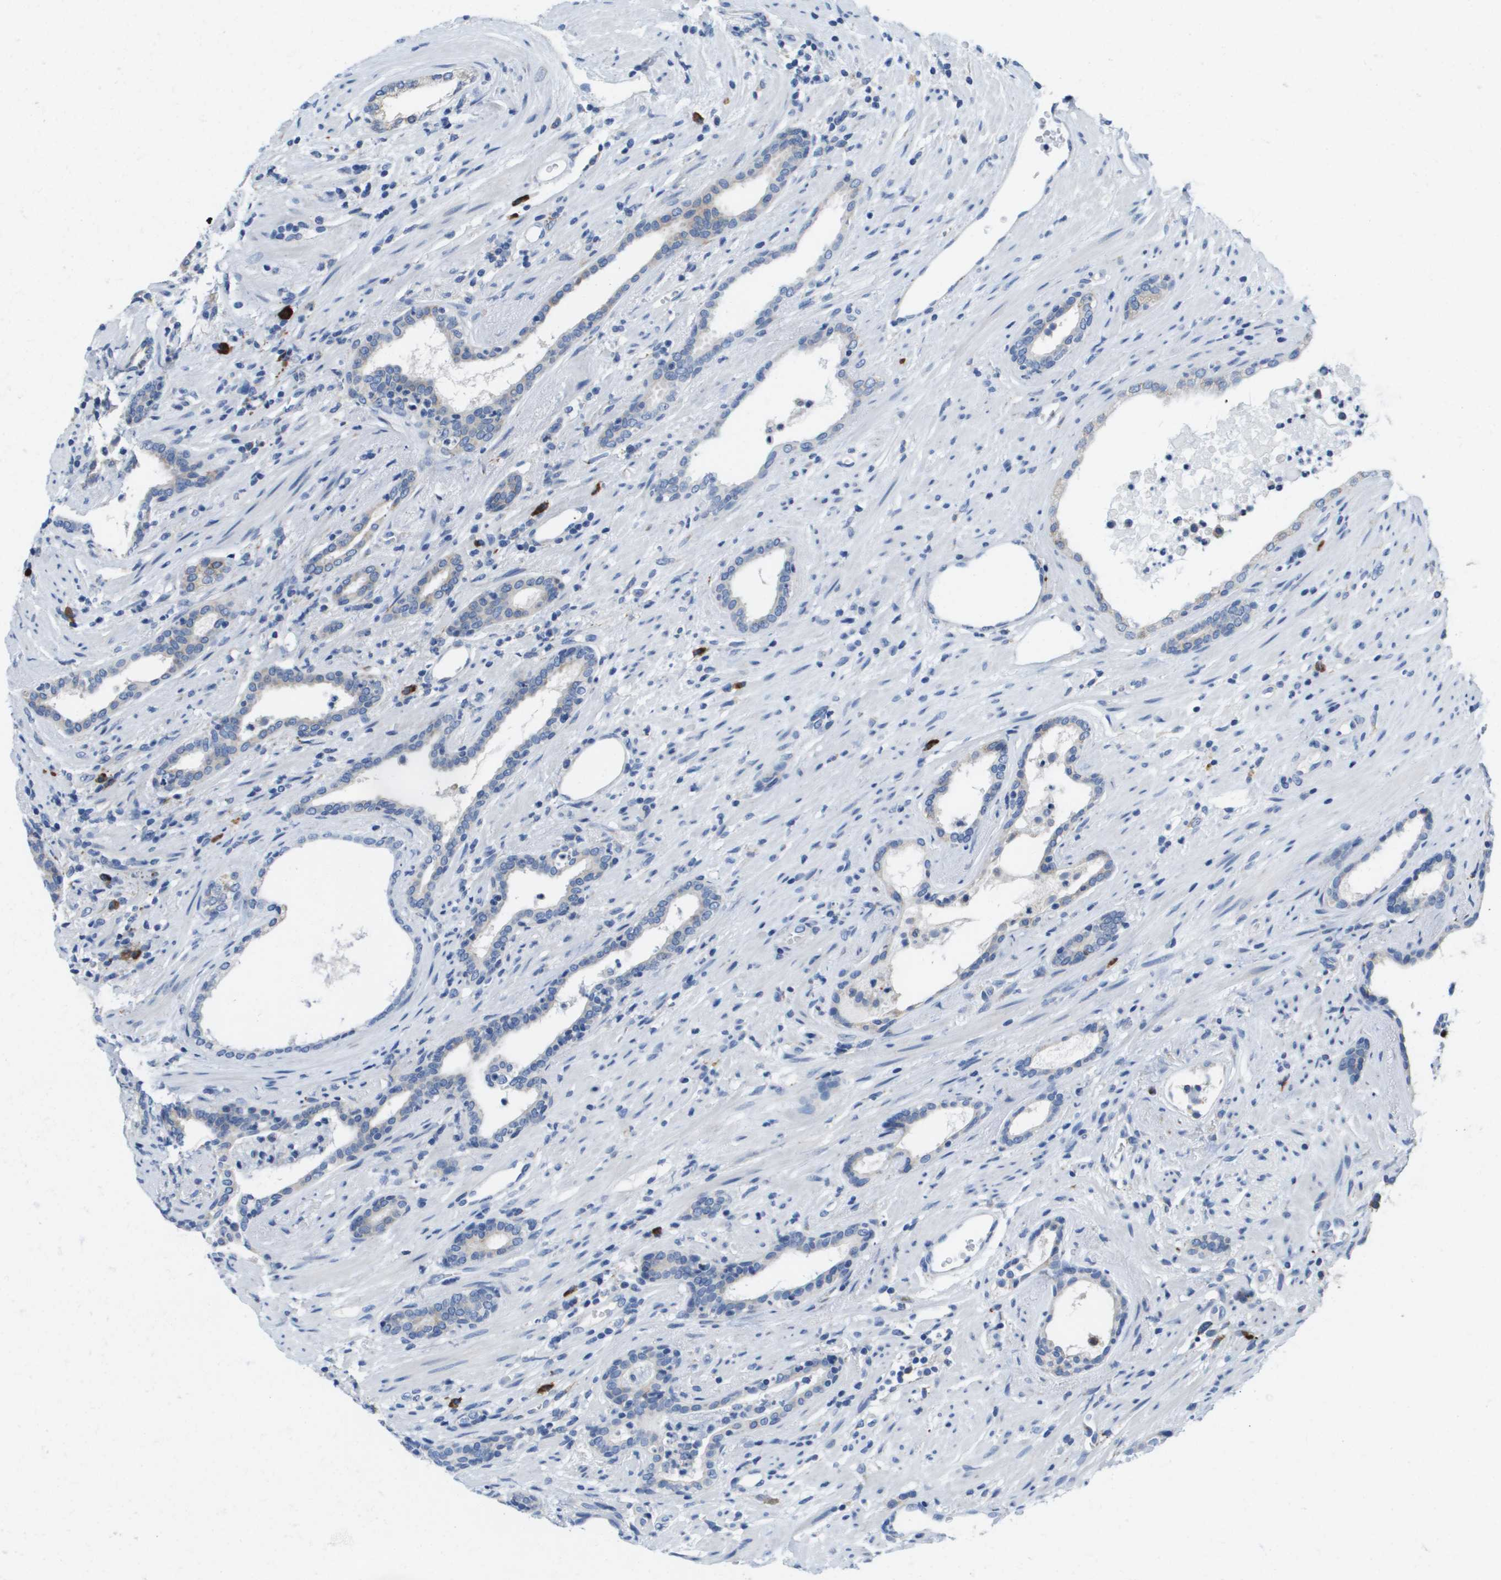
{"staining": {"intensity": "negative", "quantity": "none", "location": "none"}, "tissue": "prostate cancer", "cell_type": "Tumor cells", "image_type": "cancer", "snomed": [{"axis": "morphology", "description": "Adenocarcinoma, High grade"}, {"axis": "topography", "description": "Prostate"}], "caption": "There is no significant positivity in tumor cells of prostate cancer.", "gene": "CD3G", "patient": {"sex": "male", "age": 71}}